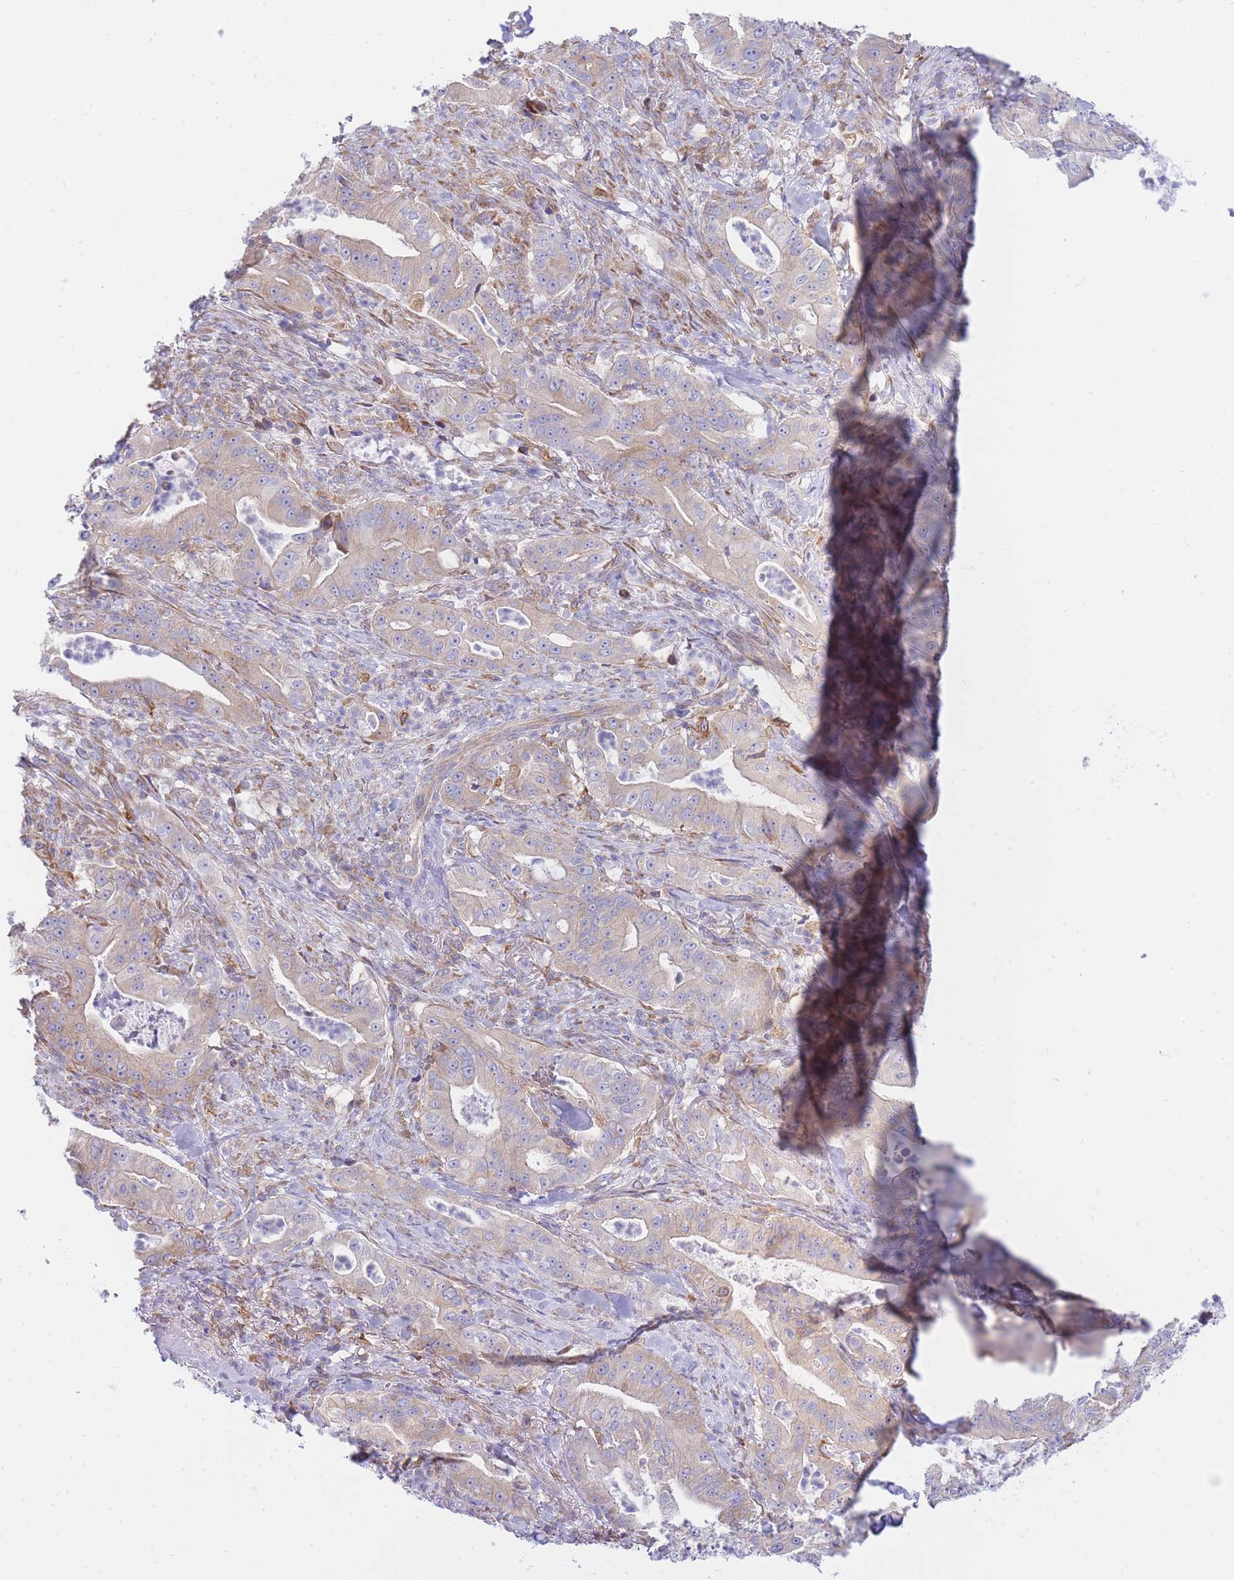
{"staining": {"intensity": "weak", "quantity": "<25%", "location": "cytoplasmic/membranous"}, "tissue": "pancreatic cancer", "cell_type": "Tumor cells", "image_type": "cancer", "snomed": [{"axis": "morphology", "description": "Adenocarcinoma, NOS"}, {"axis": "topography", "description": "Pancreas"}], "caption": "Tumor cells show no significant staining in pancreatic cancer (adenocarcinoma).", "gene": "SH2B2", "patient": {"sex": "male", "age": 71}}